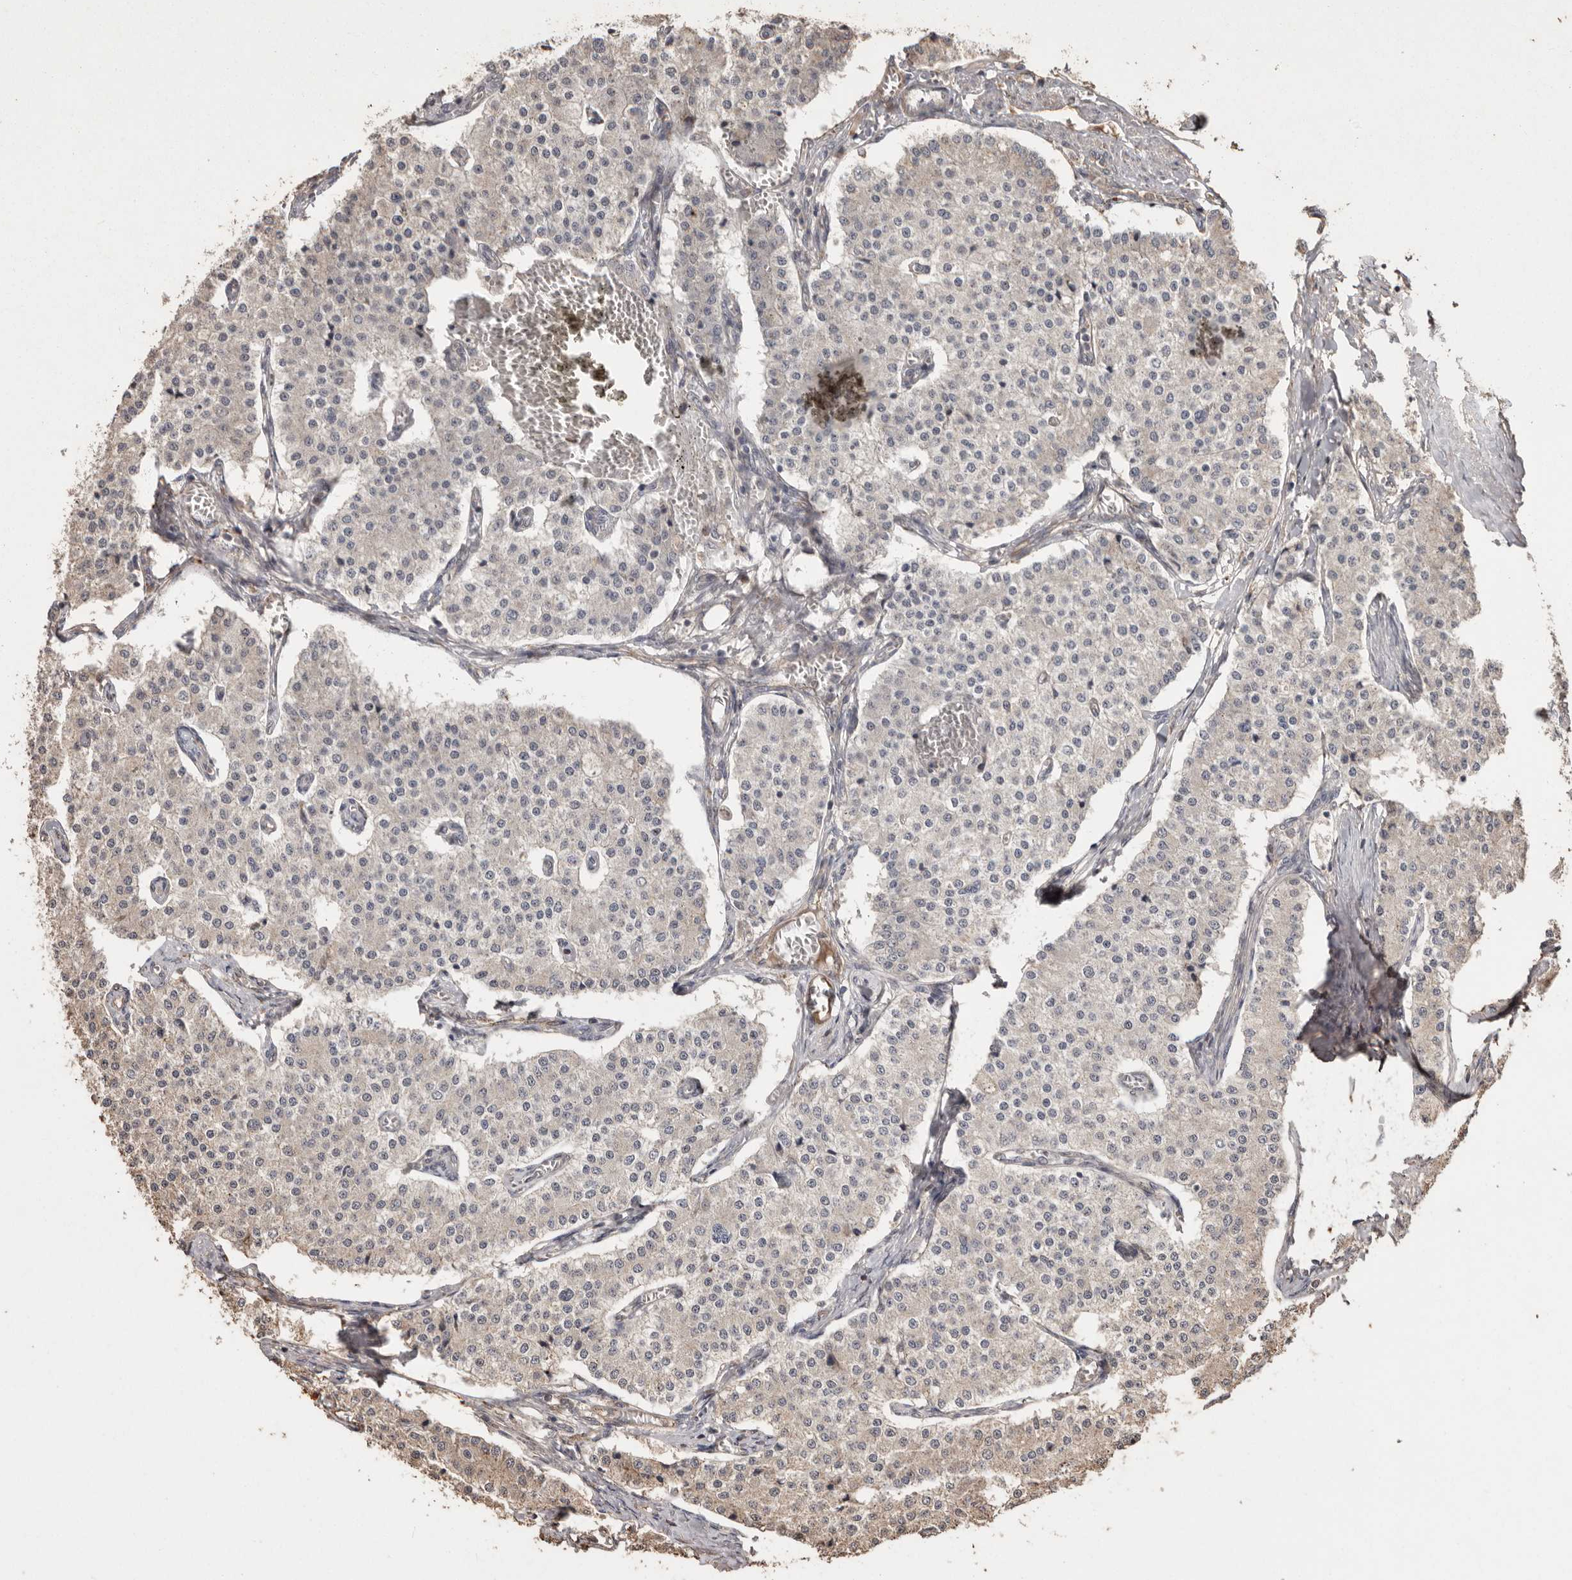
{"staining": {"intensity": "negative", "quantity": "none", "location": "none"}, "tissue": "carcinoid", "cell_type": "Tumor cells", "image_type": "cancer", "snomed": [{"axis": "morphology", "description": "Carcinoid, malignant, NOS"}, {"axis": "topography", "description": "Colon"}], "caption": "DAB immunohistochemical staining of carcinoid displays no significant expression in tumor cells.", "gene": "NUP43", "patient": {"sex": "female", "age": 52}}